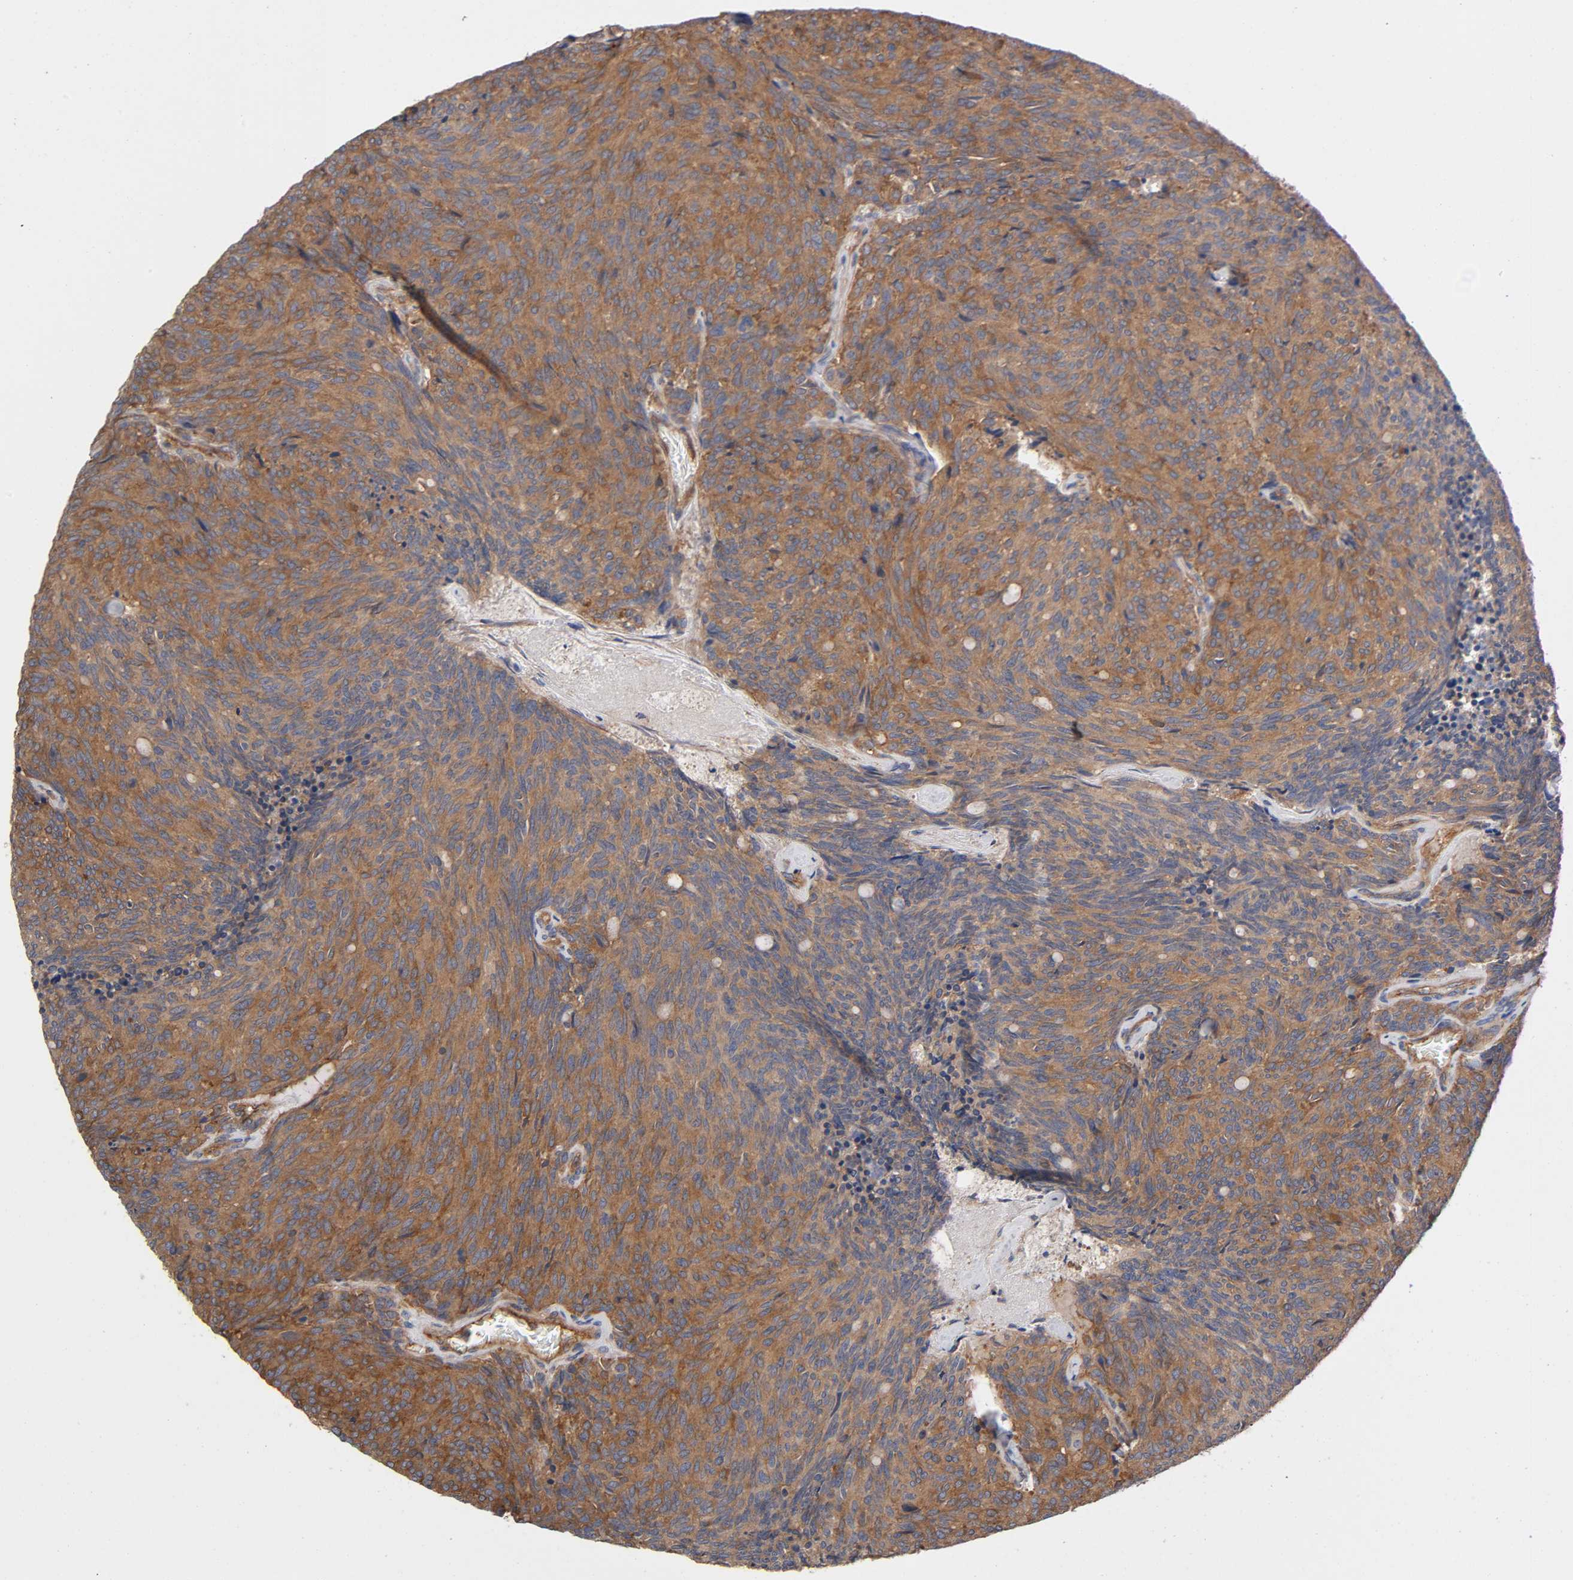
{"staining": {"intensity": "moderate", "quantity": ">75%", "location": "cytoplasmic/membranous"}, "tissue": "carcinoid", "cell_type": "Tumor cells", "image_type": "cancer", "snomed": [{"axis": "morphology", "description": "Carcinoid, malignant, NOS"}, {"axis": "topography", "description": "Pancreas"}], "caption": "Immunohistochemistry (IHC) of carcinoid demonstrates medium levels of moderate cytoplasmic/membranous staining in about >75% of tumor cells. (brown staining indicates protein expression, while blue staining denotes nuclei).", "gene": "LAMTOR2", "patient": {"sex": "female", "age": 54}}